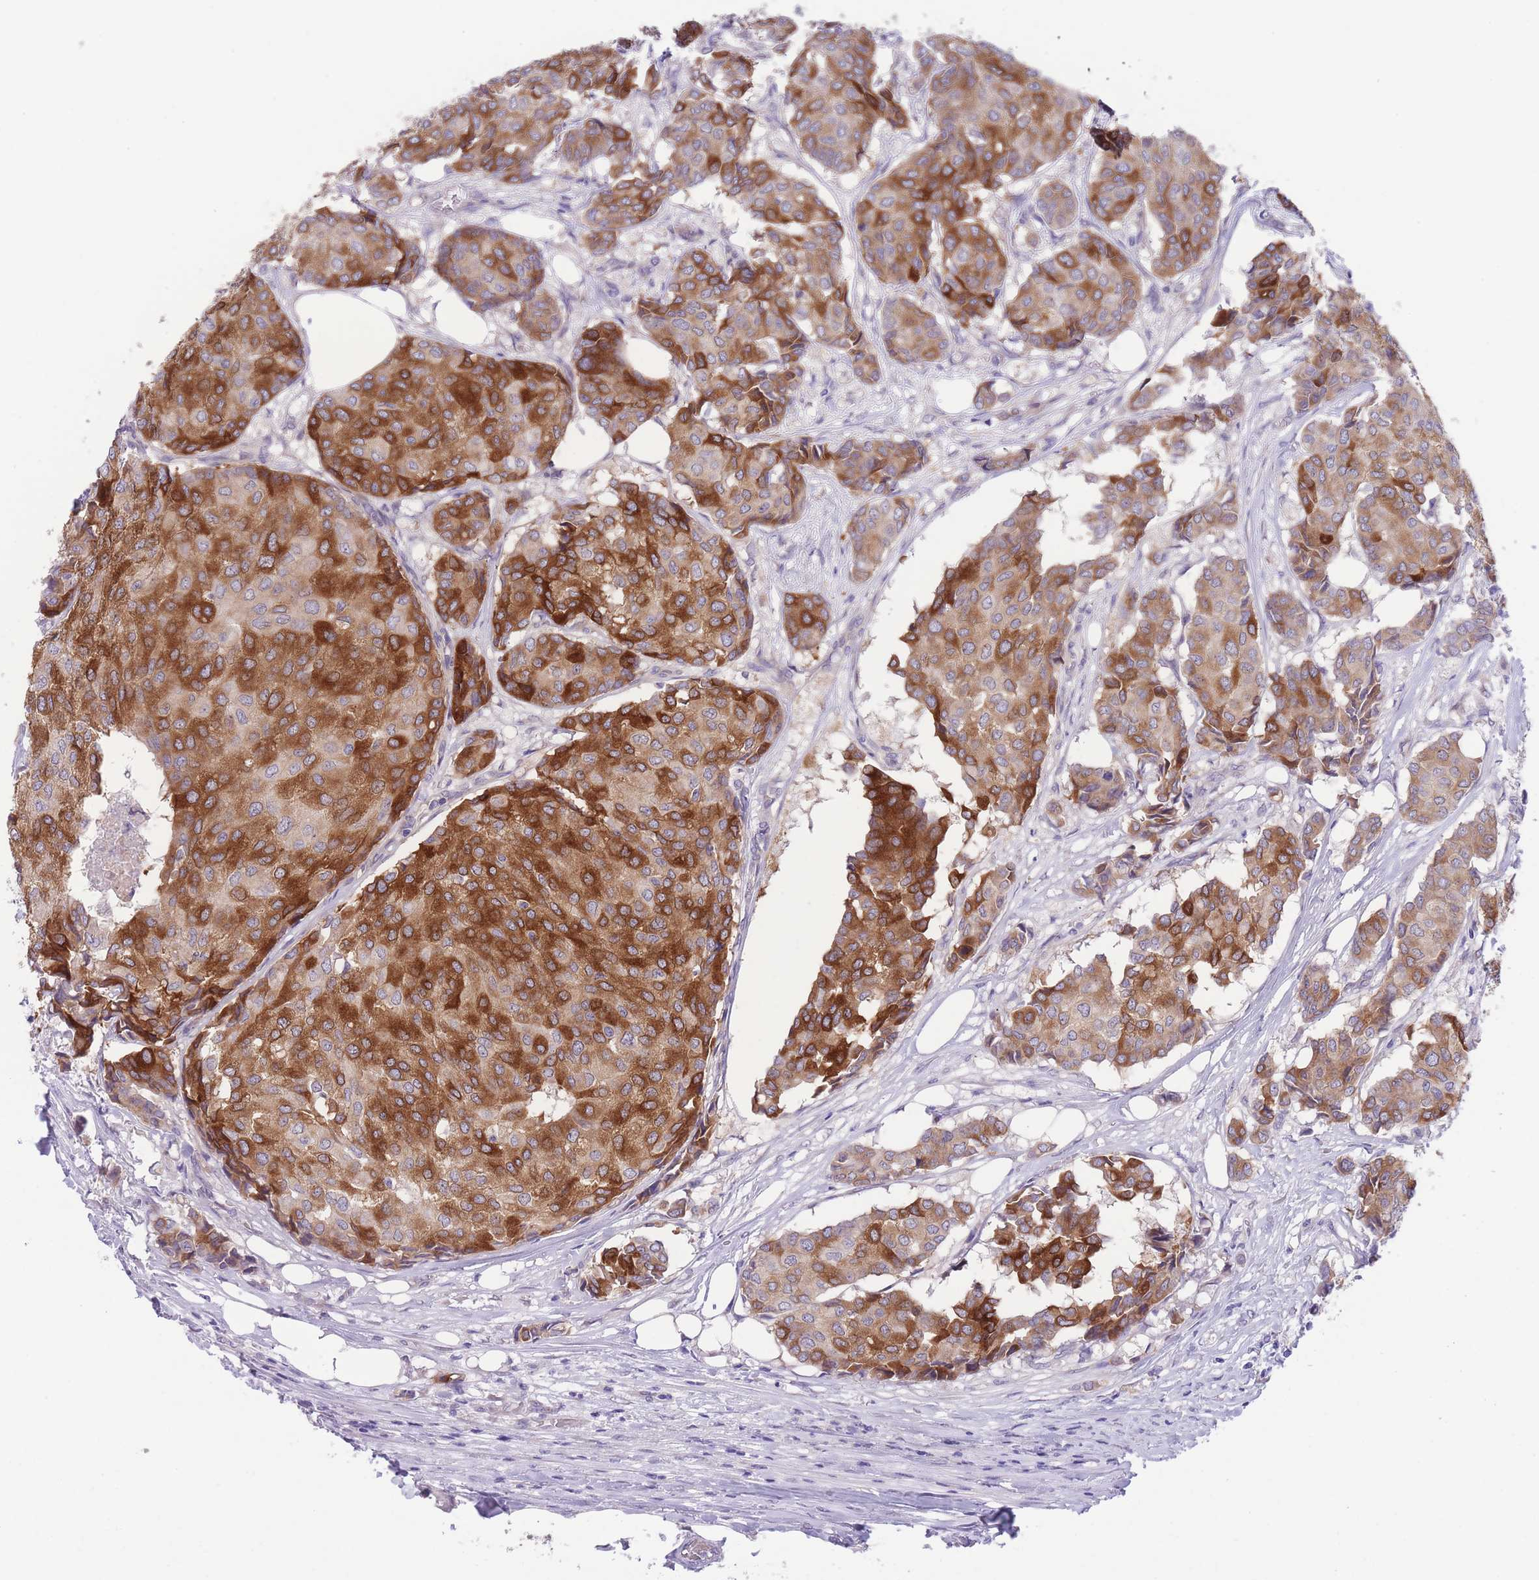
{"staining": {"intensity": "strong", "quantity": "25%-75%", "location": "cytoplasmic/membranous"}, "tissue": "breast cancer", "cell_type": "Tumor cells", "image_type": "cancer", "snomed": [{"axis": "morphology", "description": "Duct carcinoma"}, {"axis": "topography", "description": "Breast"}], "caption": "There is high levels of strong cytoplasmic/membranous expression in tumor cells of breast cancer, as demonstrated by immunohistochemical staining (brown color).", "gene": "WWOX", "patient": {"sex": "female", "age": 75}}